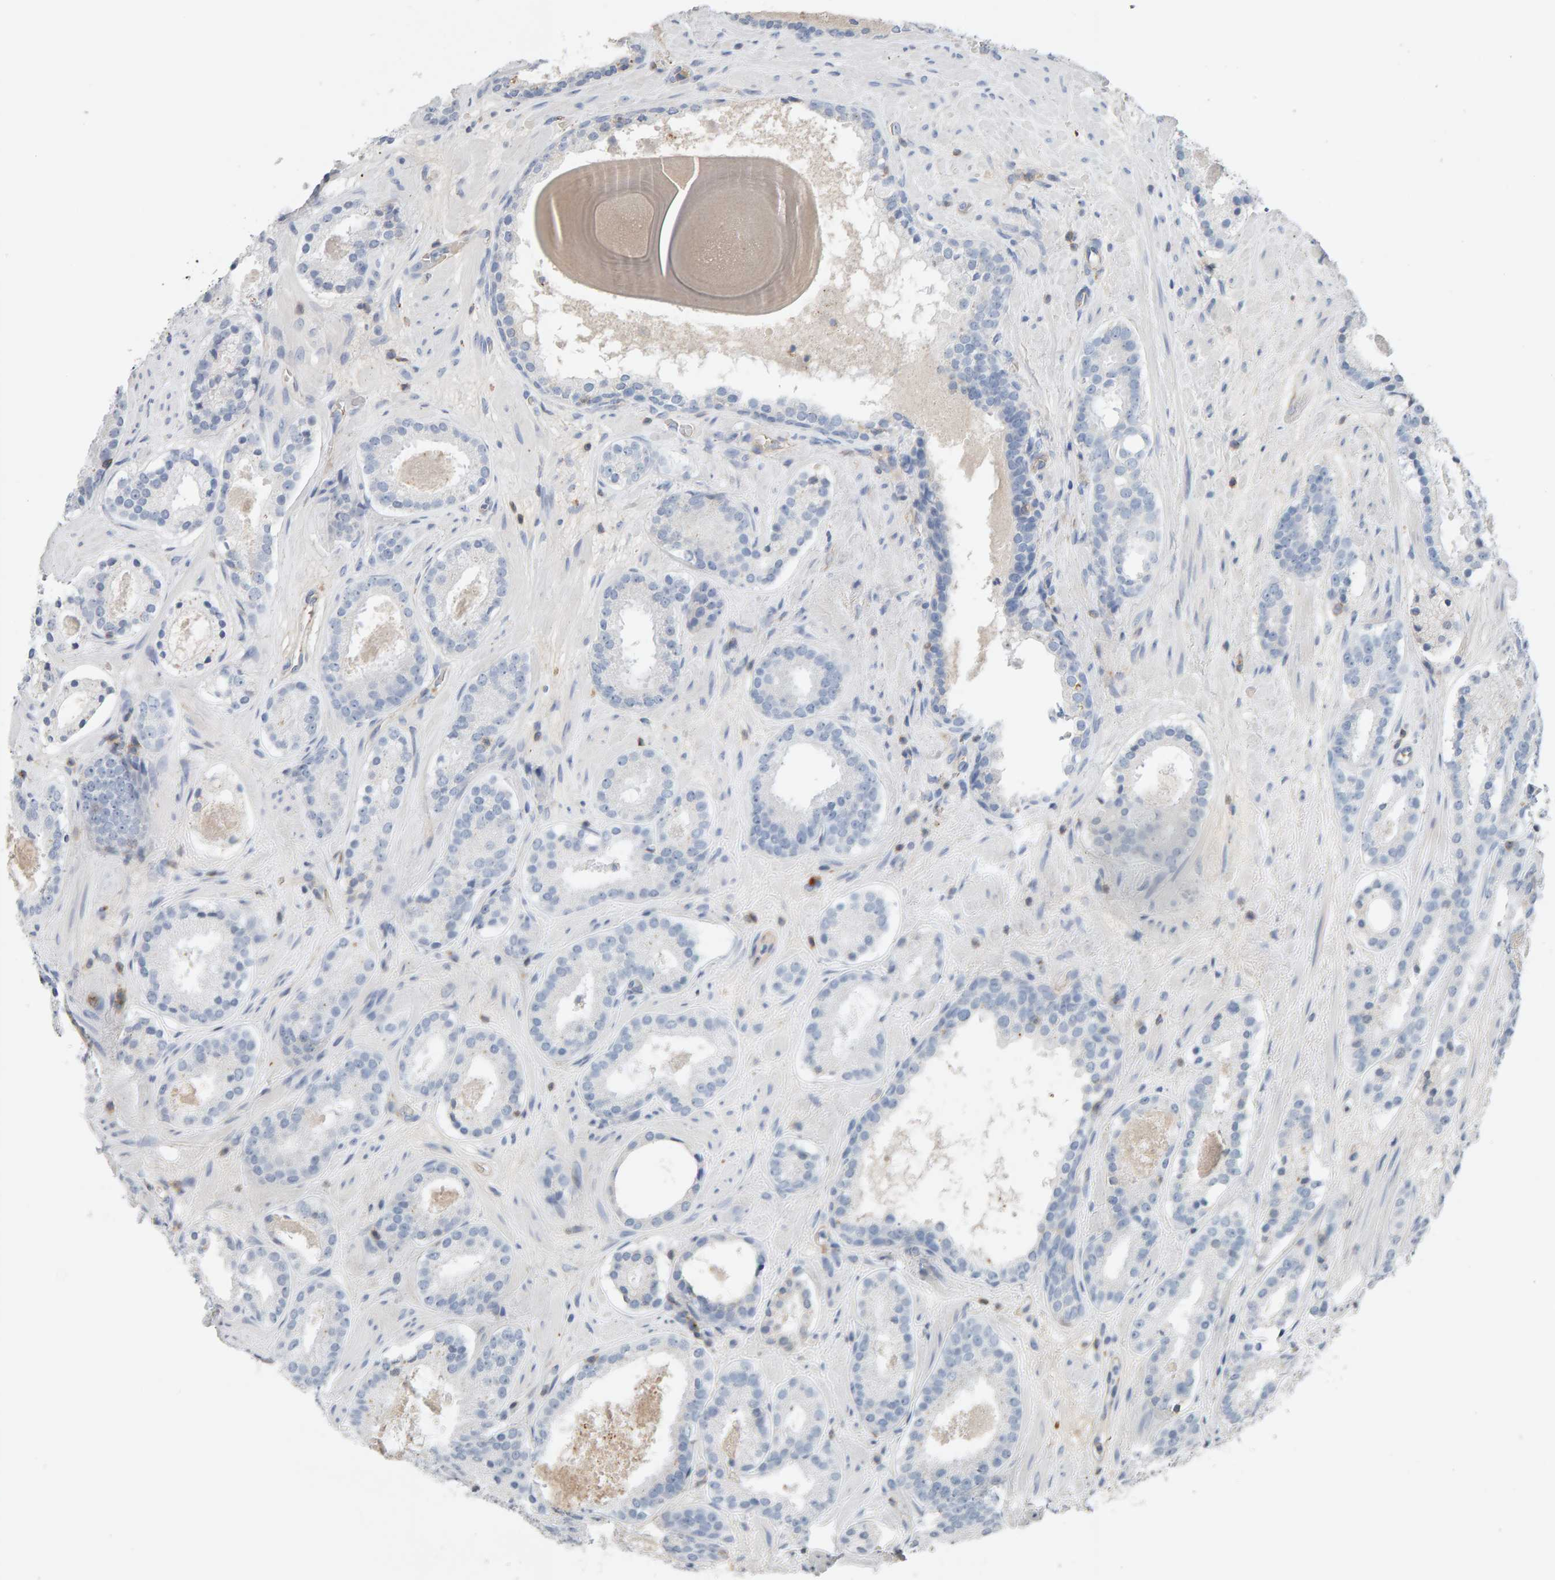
{"staining": {"intensity": "negative", "quantity": "none", "location": "none"}, "tissue": "prostate cancer", "cell_type": "Tumor cells", "image_type": "cancer", "snomed": [{"axis": "morphology", "description": "Adenocarcinoma, Low grade"}, {"axis": "topography", "description": "Prostate"}], "caption": "A histopathology image of human adenocarcinoma (low-grade) (prostate) is negative for staining in tumor cells. Nuclei are stained in blue.", "gene": "FYN", "patient": {"sex": "male", "age": 69}}